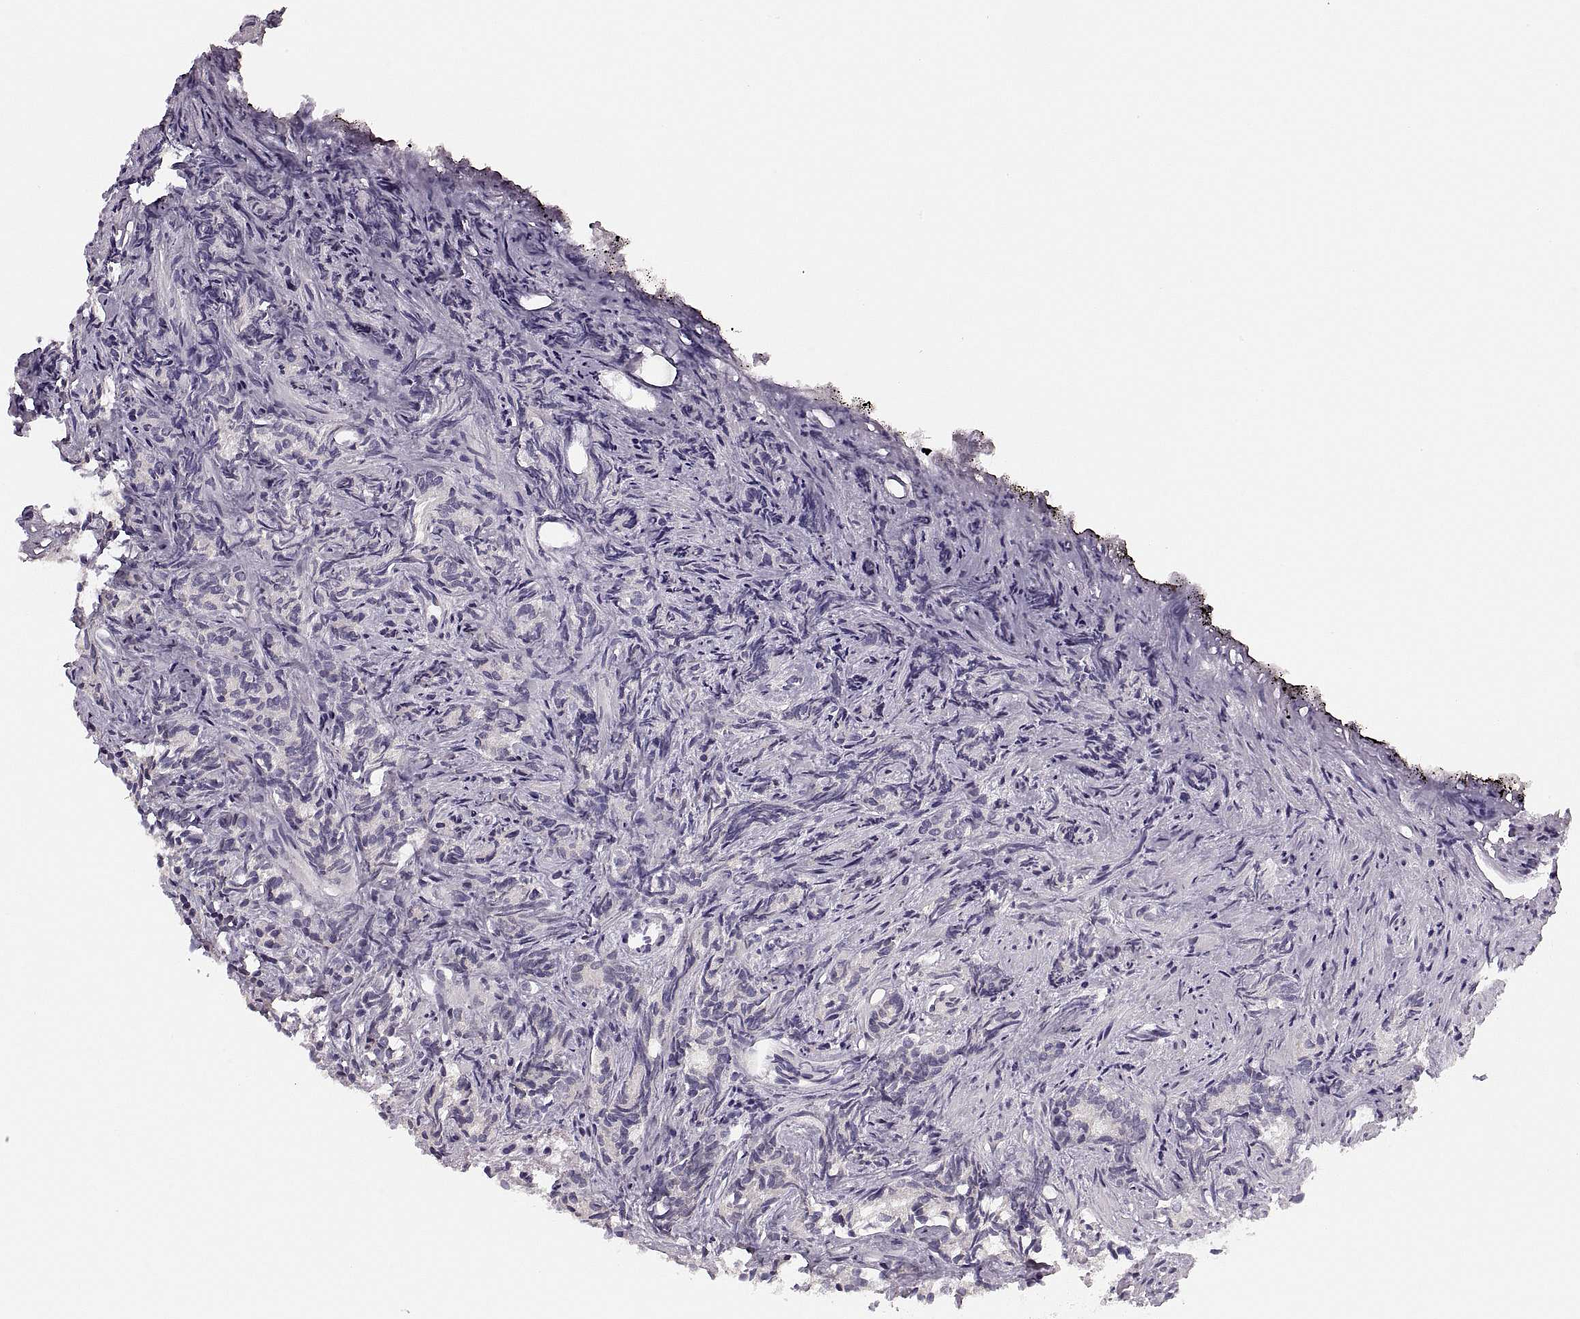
{"staining": {"intensity": "negative", "quantity": "none", "location": "none"}, "tissue": "prostate cancer", "cell_type": "Tumor cells", "image_type": "cancer", "snomed": [{"axis": "morphology", "description": "Adenocarcinoma, High grade"}, {"axis": "topography", "description": "Prostate"}], "caption": "The image shows no staining of tumor cells in adenocarcinoma (high-grade) (prostate).", "gene": "PAGE5", "patient": {"sex": "male", "age": 84}}